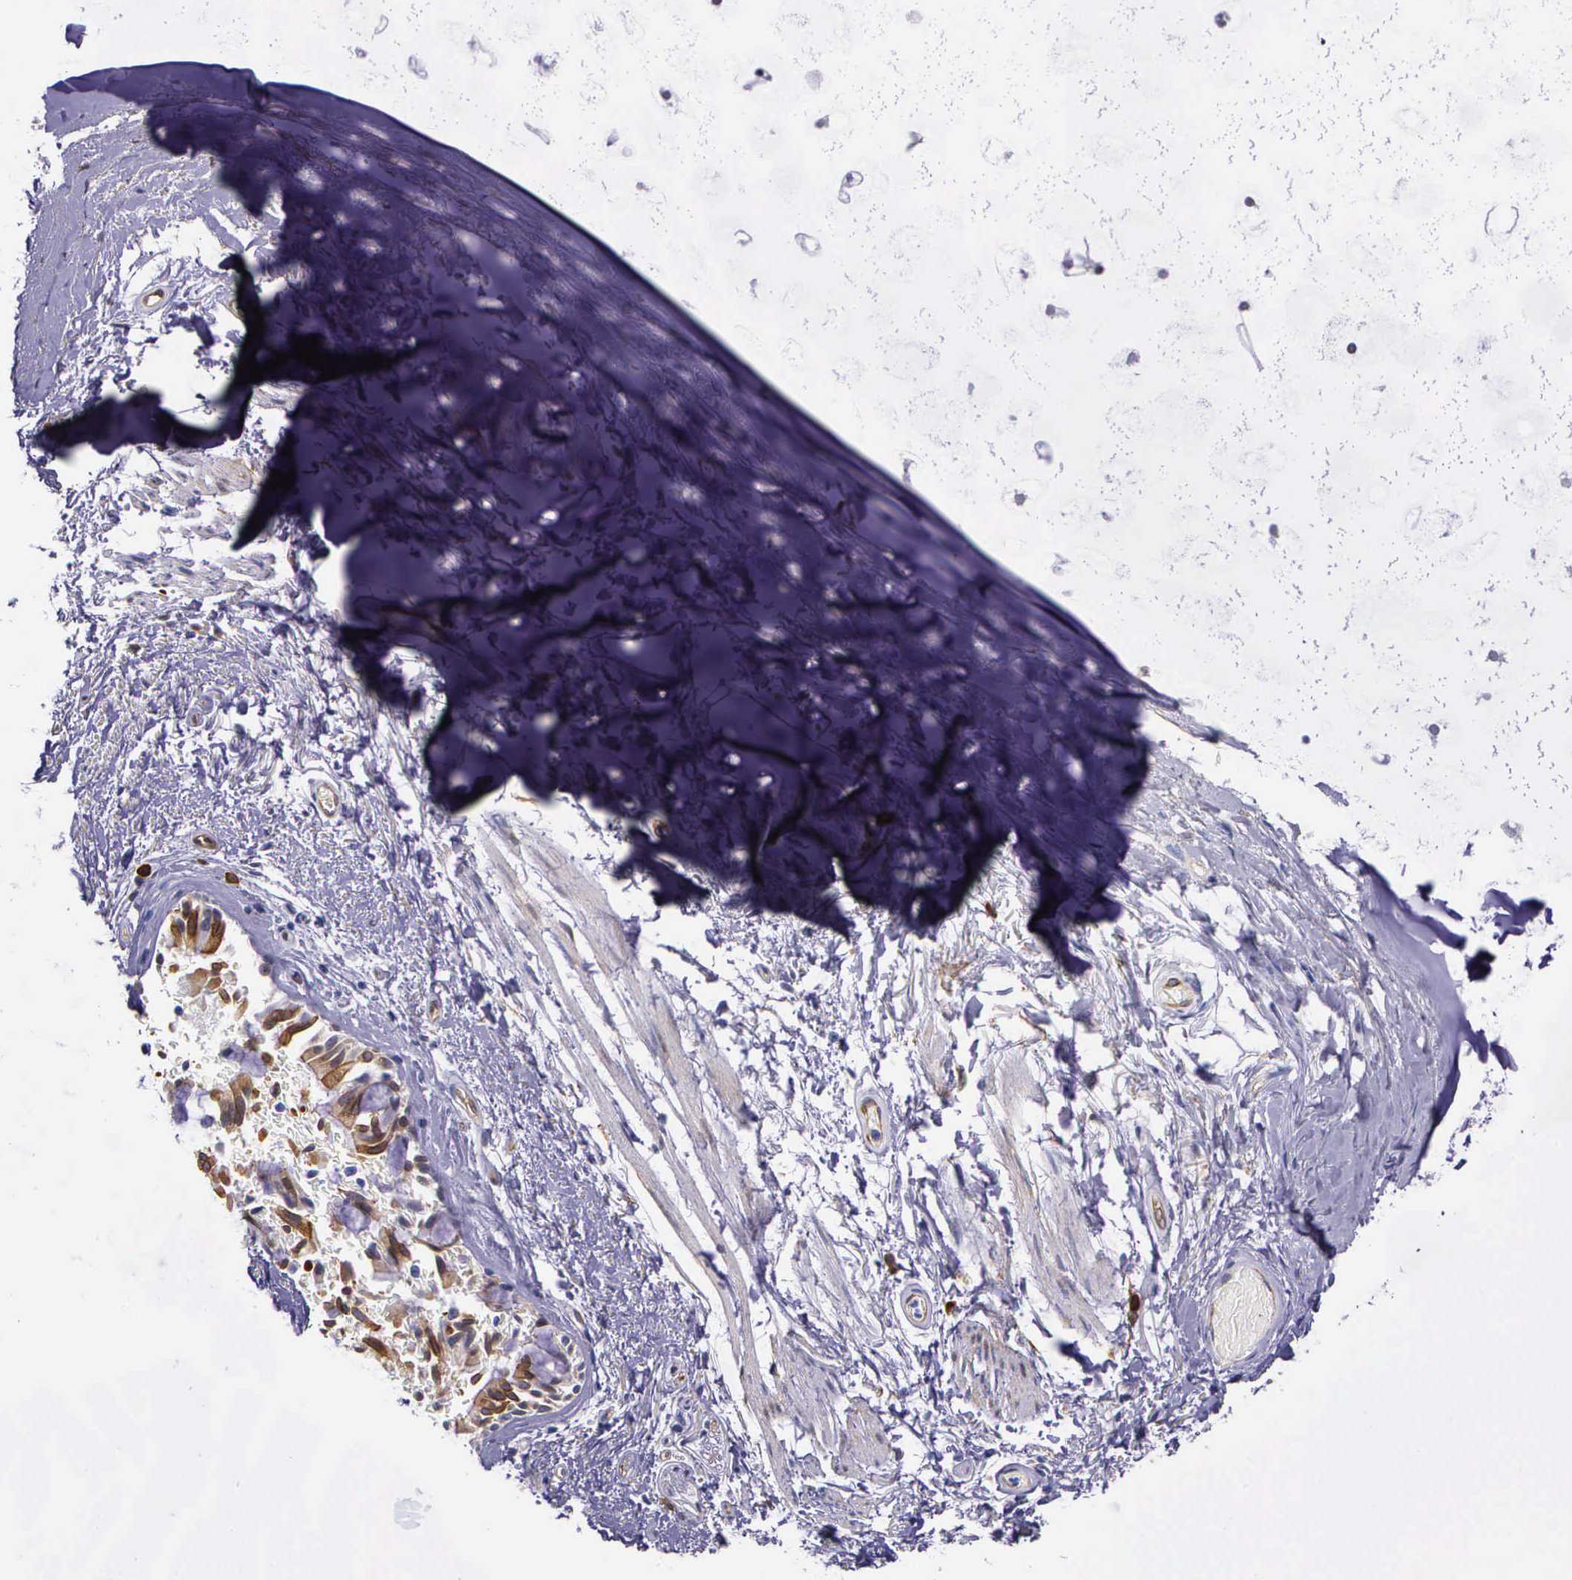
{"staining": {"intensity": "negative", "quantity": "none", "location": "none"}, "tissue": "adipose tissue", "cell_type": "Adipocytes", "image_type": "normal", "snomed": [{"axis": "morphology", "description": "Normal tissue, NOS"}, {"axis": "topography", "description": "Cartilage tissue"}, {"axis": "topography", "description": "Lung"}], "caption": "This is an IHC image of unremarkable adipose tissue. There is no positivity in adipocytes.", "gene": "AHNAK2", "patient": {"sex": "male", "age": 65}}